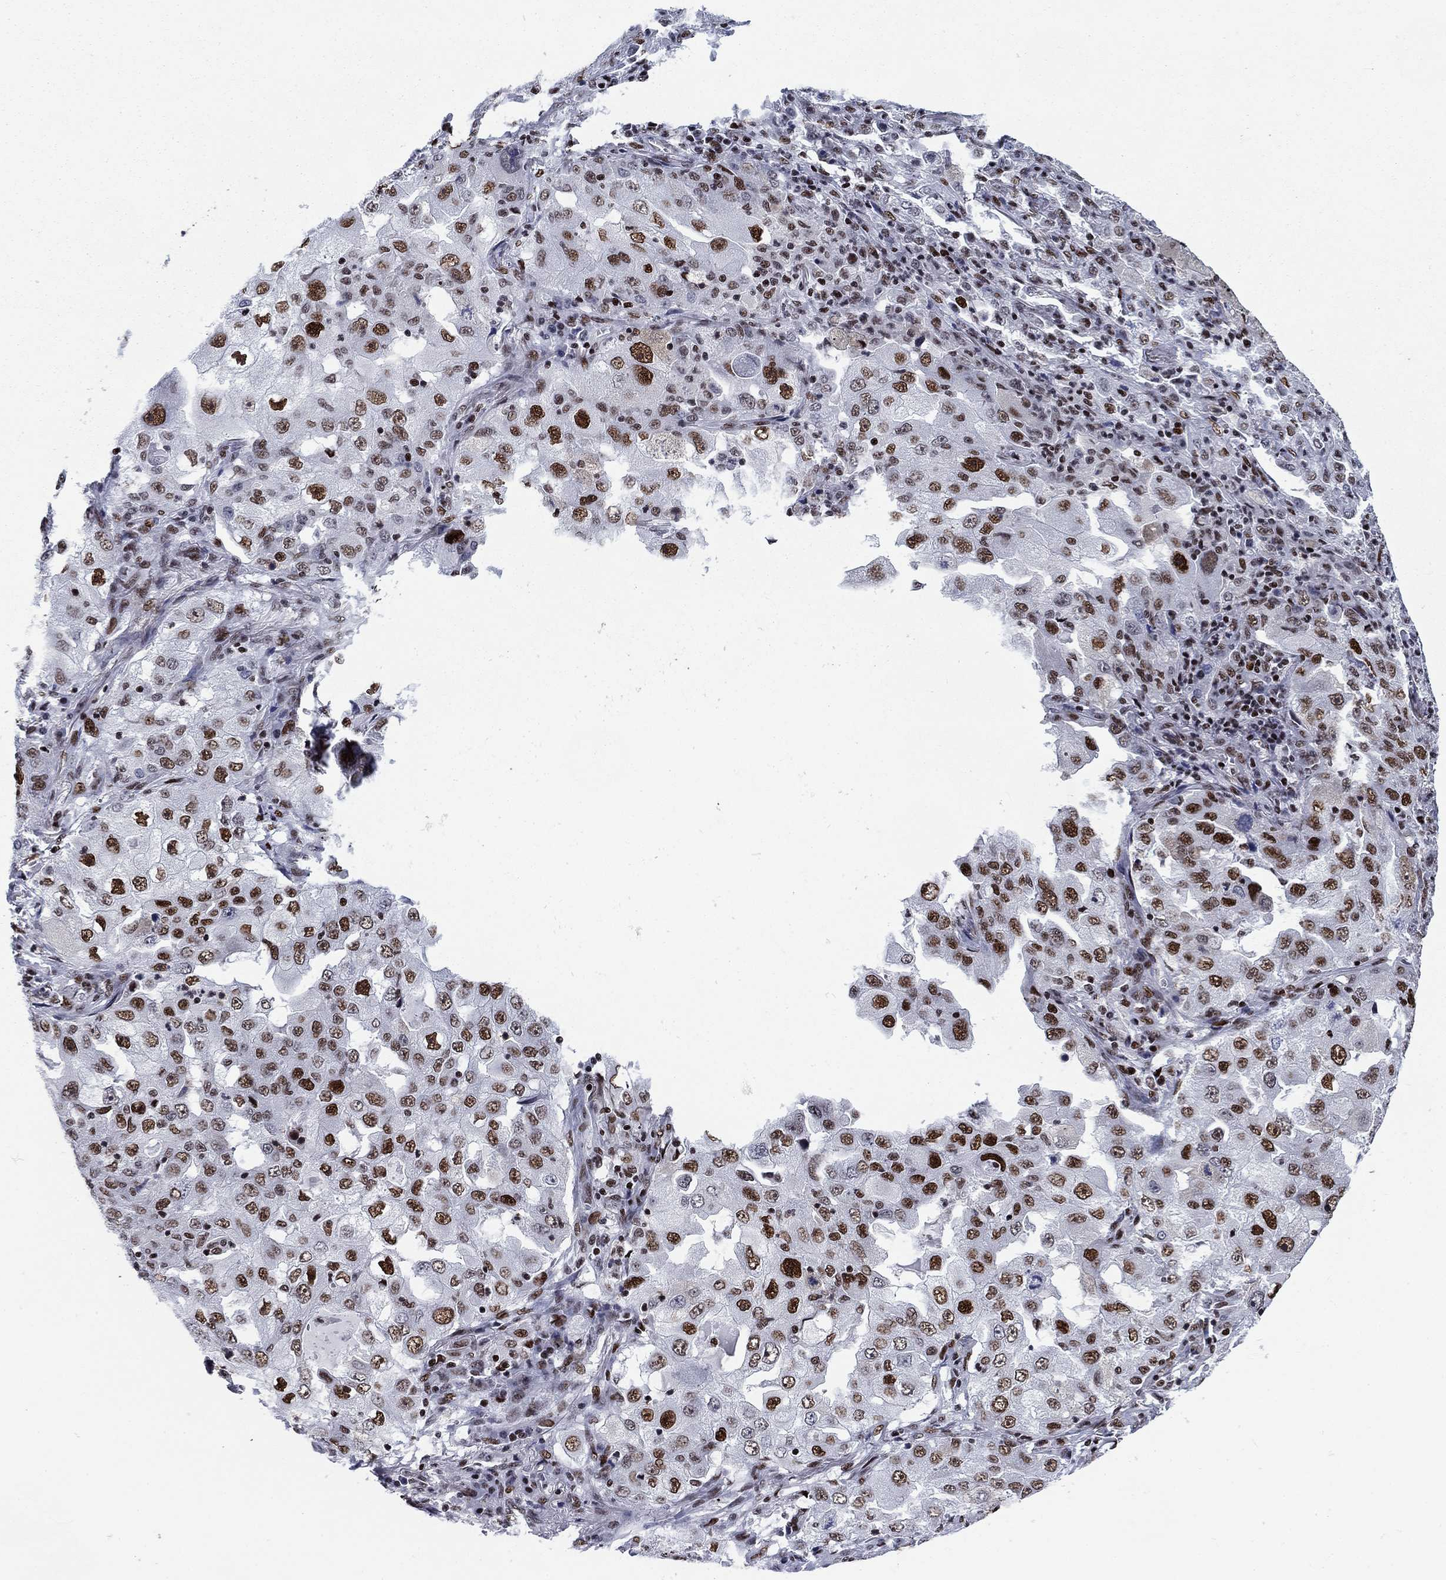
{"staining": {"intensity": "strong", "quantity": "25%-75%", "location": "nuclear"}, "tissue": "lung cancer", "cell_type": "Tumor cells", "image_type": "cancer", "snomed": [{"axis": "morphology", "description": "Adenocarcinoma, NOS"}, {"axis": "topography", "description": "Lung"}], "caption": "Lung cancer (adenocarcinoma) tissue demonstrates strong nuclear staining in approximately 25%-75% of tumor cells, visualized by immunohistochemistry. The protein of interest is shown in brown color, while the nuclei are stained blue.", "gene": "RPRD1B", "patient": {"sex": "female", "age": 61}}